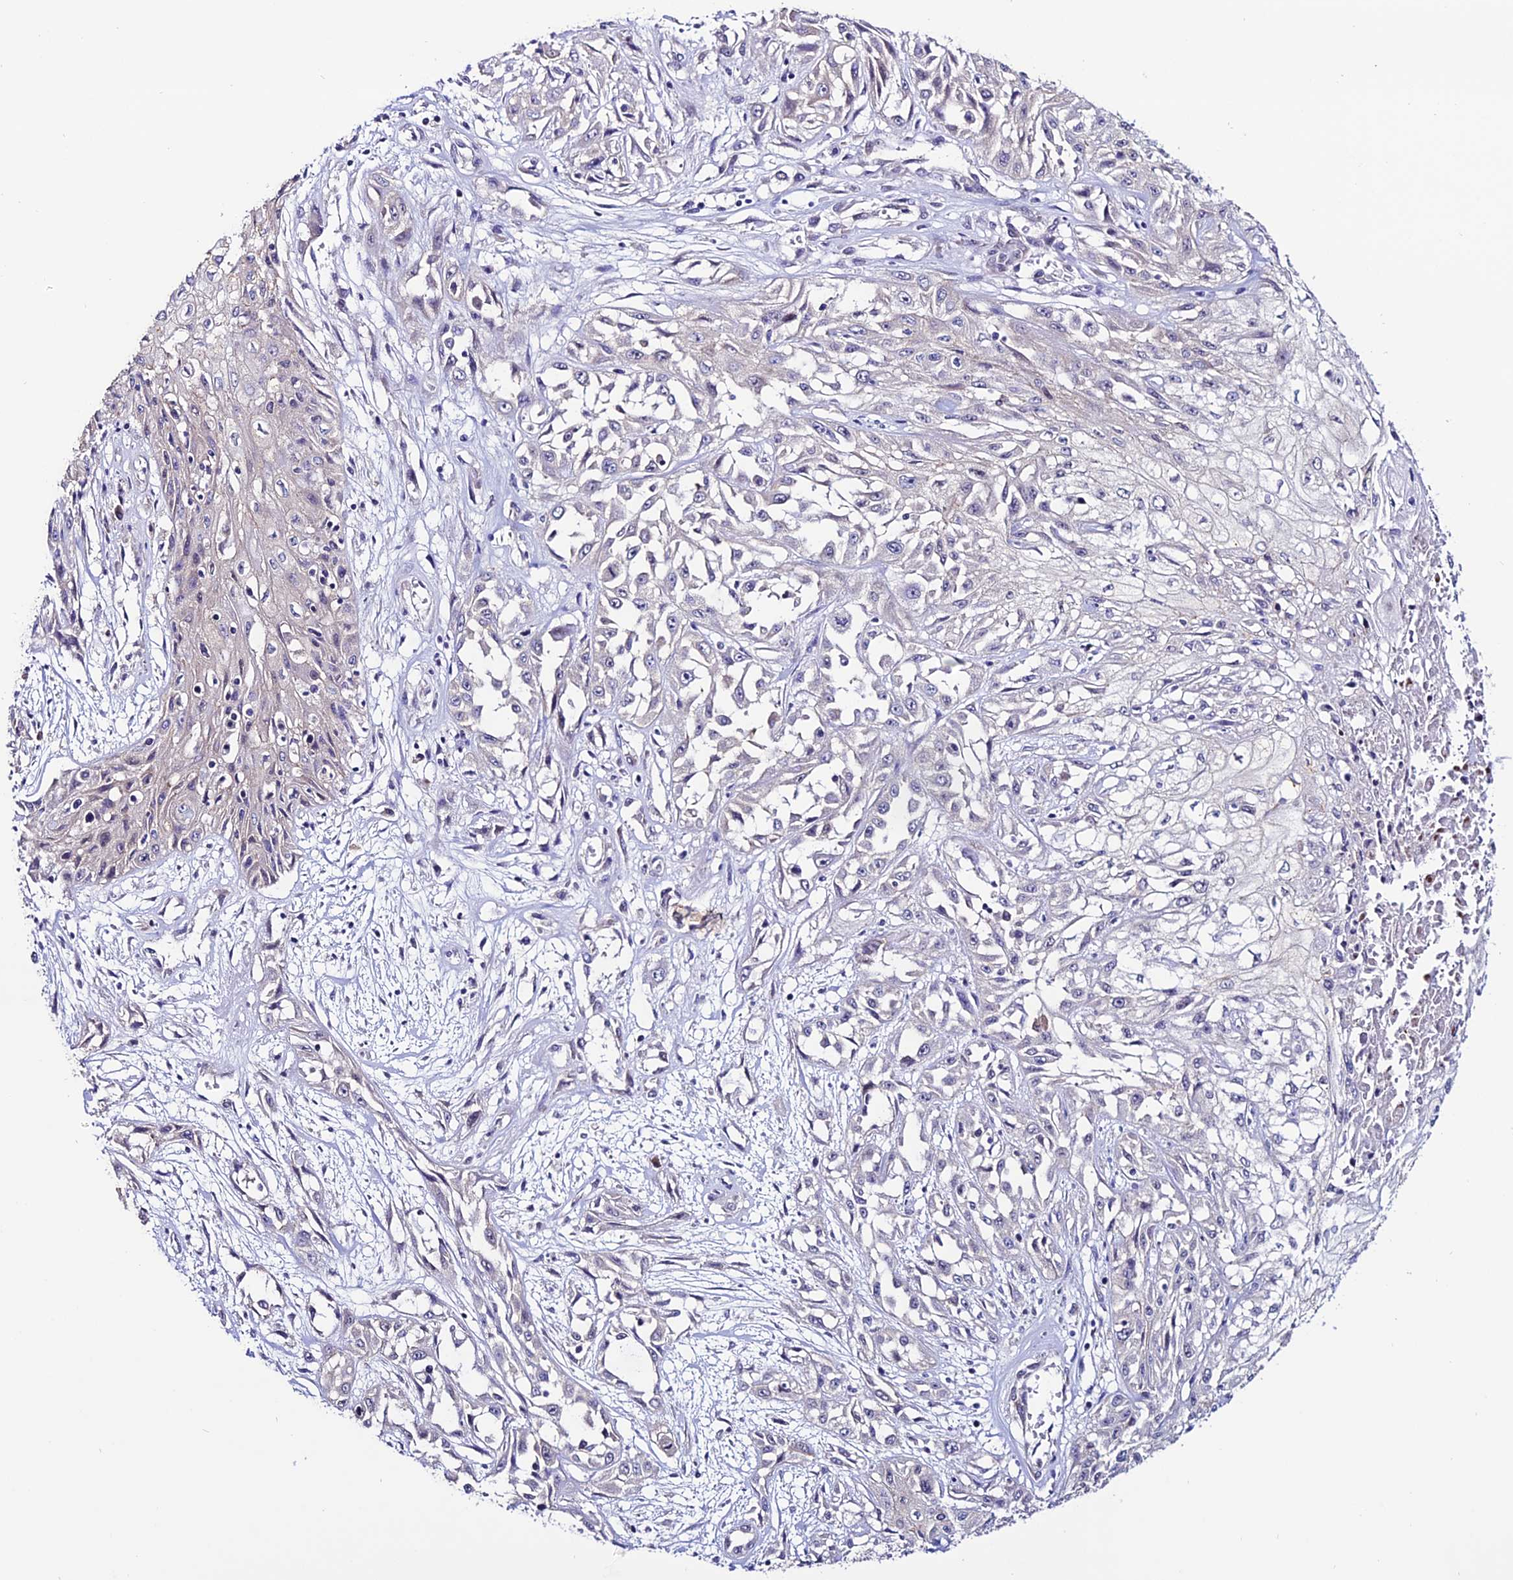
{"staining": {"intensity": "negative", "quantity": "none", "location": "none"}, "tissue": "skin cancer", "cell_type": "Tumor cells", "image_type": "cancer", "snomed": [{"axis": "morphology", "description": "Squamous cell carcinoma, NOS"}, {"axis": "morphology", "description": "Squamous cell carcinoma, metastatic, NOS"}, {"axis": "topography", "description": "Skin"}, {"axis": "topography", "description": "Lymph node"}], "caption": "This is an immunohistochemistry micrograph of skin cancer. There is no positivity in tumor cells.", "gene": "FZD8", "patient": {"sex": "male", "age": 75}}